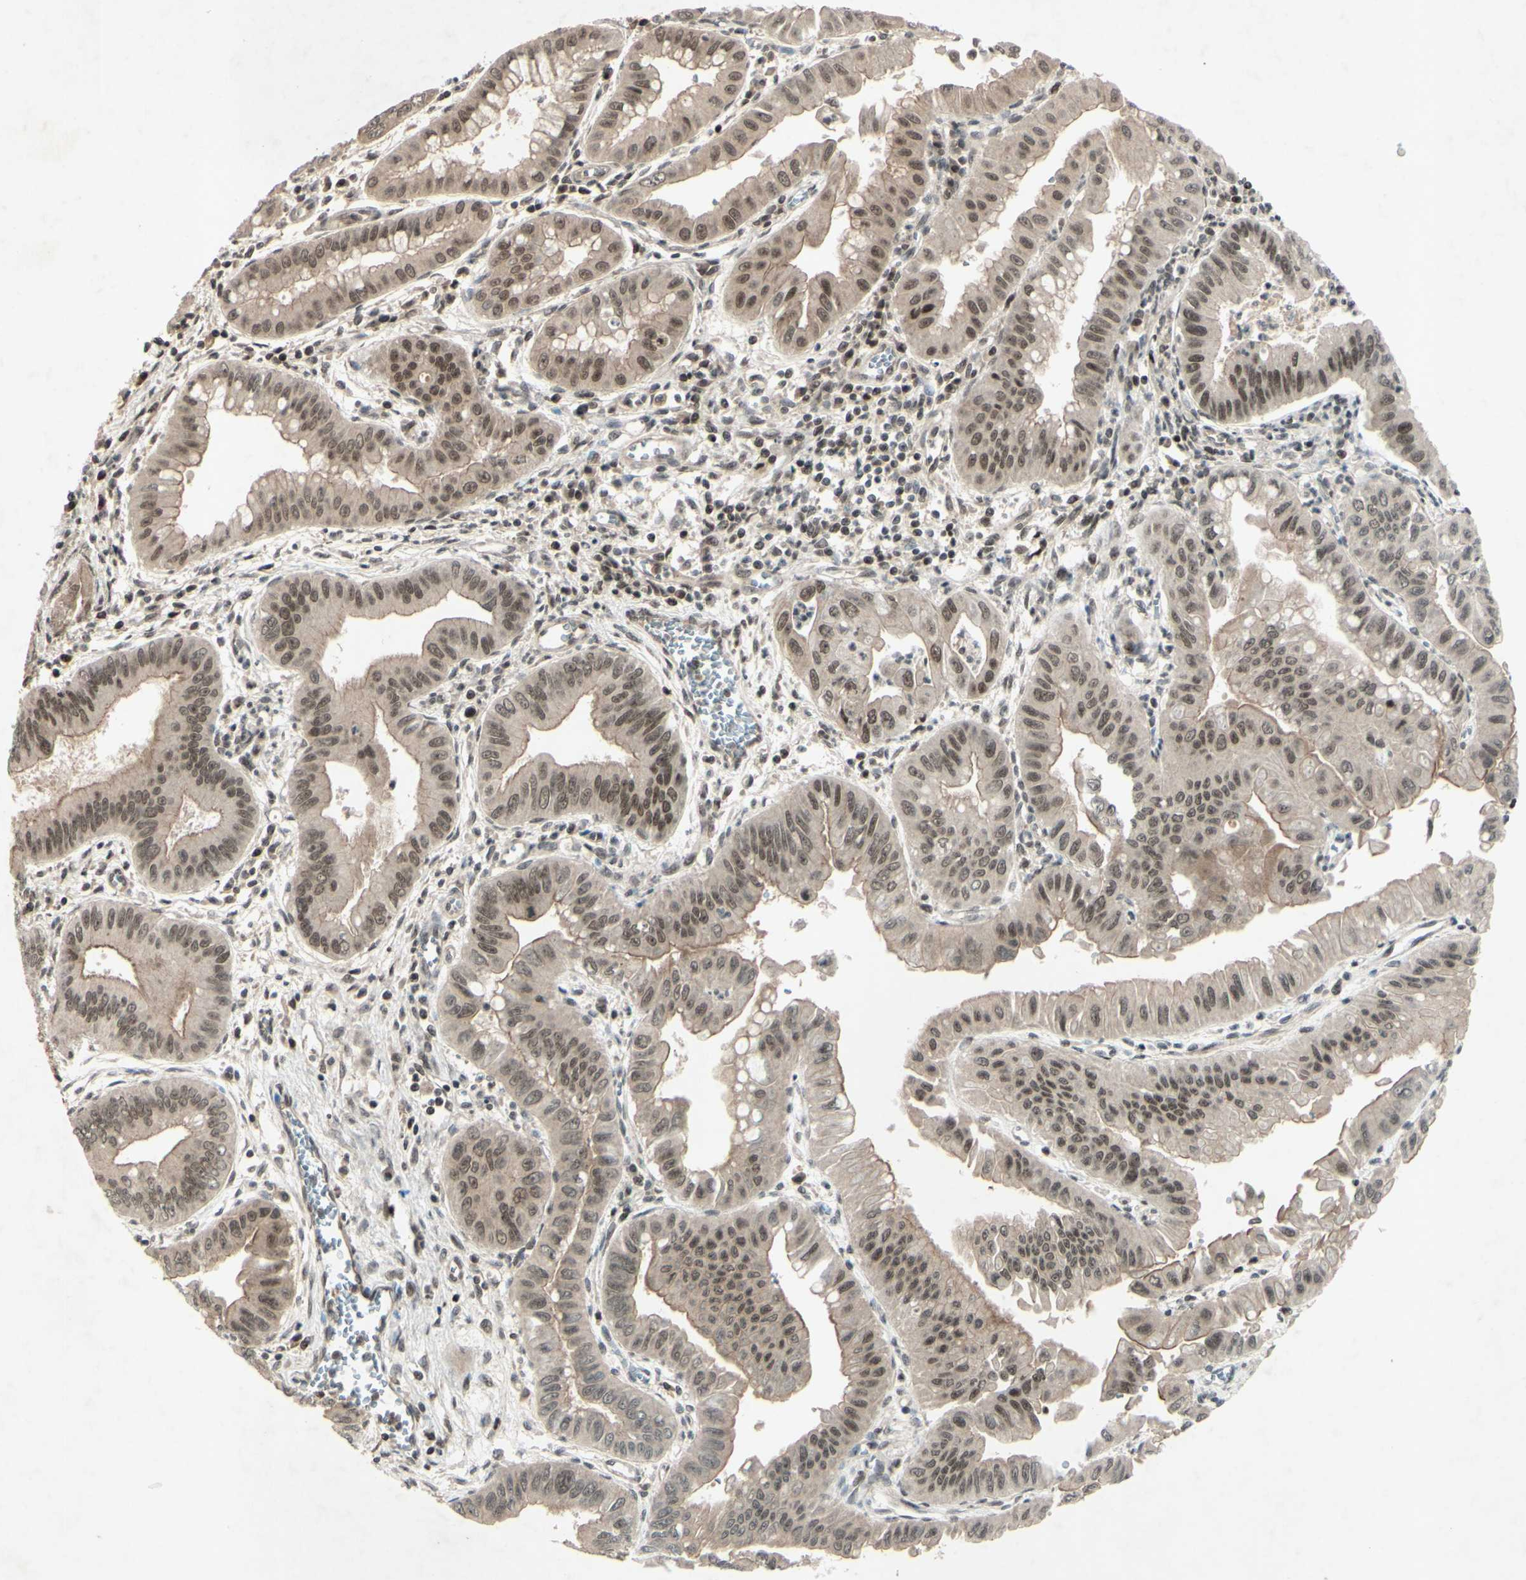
{"staining": {"intensity": "moderate", "quantity": ">75%", "location": "cytoplasmic/membranous,nuclear"}, "tissue": "pancreatic cancer", "cell_type": "Tumor cells", "image_type": "cancer", "snomed": [{"axis": "morphology", "description": "Normal tissue, NOS"}, {"axis": "topography", "description": "Lymph node"}], "caption": "Brown immunohistochemical staining in pancreatic cancer shows moderate cytoplasmic/membranous and nuclear positivity in approximately >75% of tumor cells. The protein is shown in brown color, while the nuclei are stained blue.", "gene": "SNW1", "patient": {"sex": "male", "age": 50}}